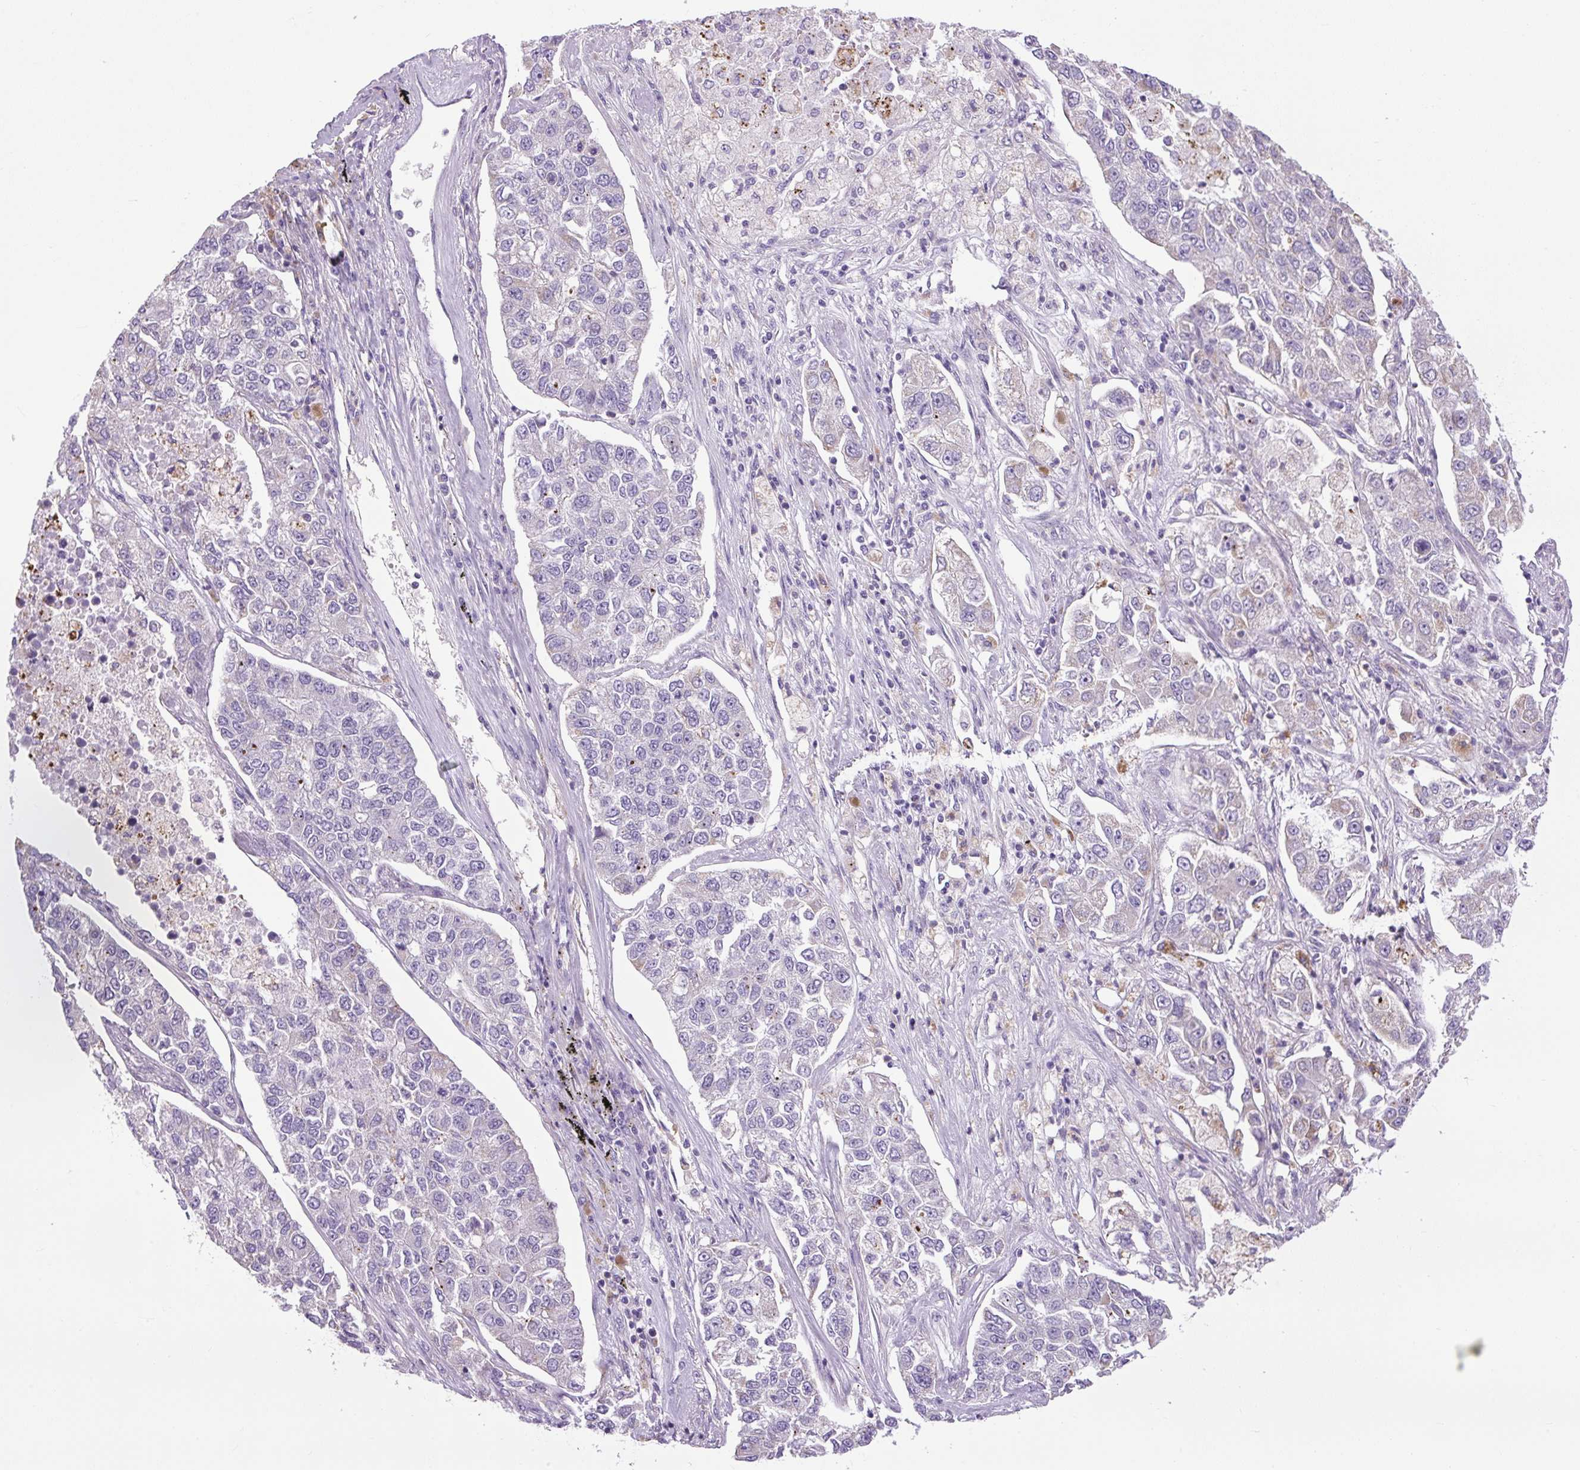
{"staining": {"intensity": "negative", "quantity": "none", "location": "none"}, "tissue": "lung cancer", "cell_type": "Tumor cells", "image_type": "cancer", "snomed": [{"axis": "morphology", "description": "Adenocarcinoma, NOS"}, {"axis": "topography", "description": "Lung"}], "caption": "The photomicrograph exhibits no significant expression in tumor cells of lung adenocarcinoma. (DAB immunohistochemistry (IHC) with hematoxylin counter stain).", "gene": "RNASE10", "patient": {"sex": "male", "age": 49}}